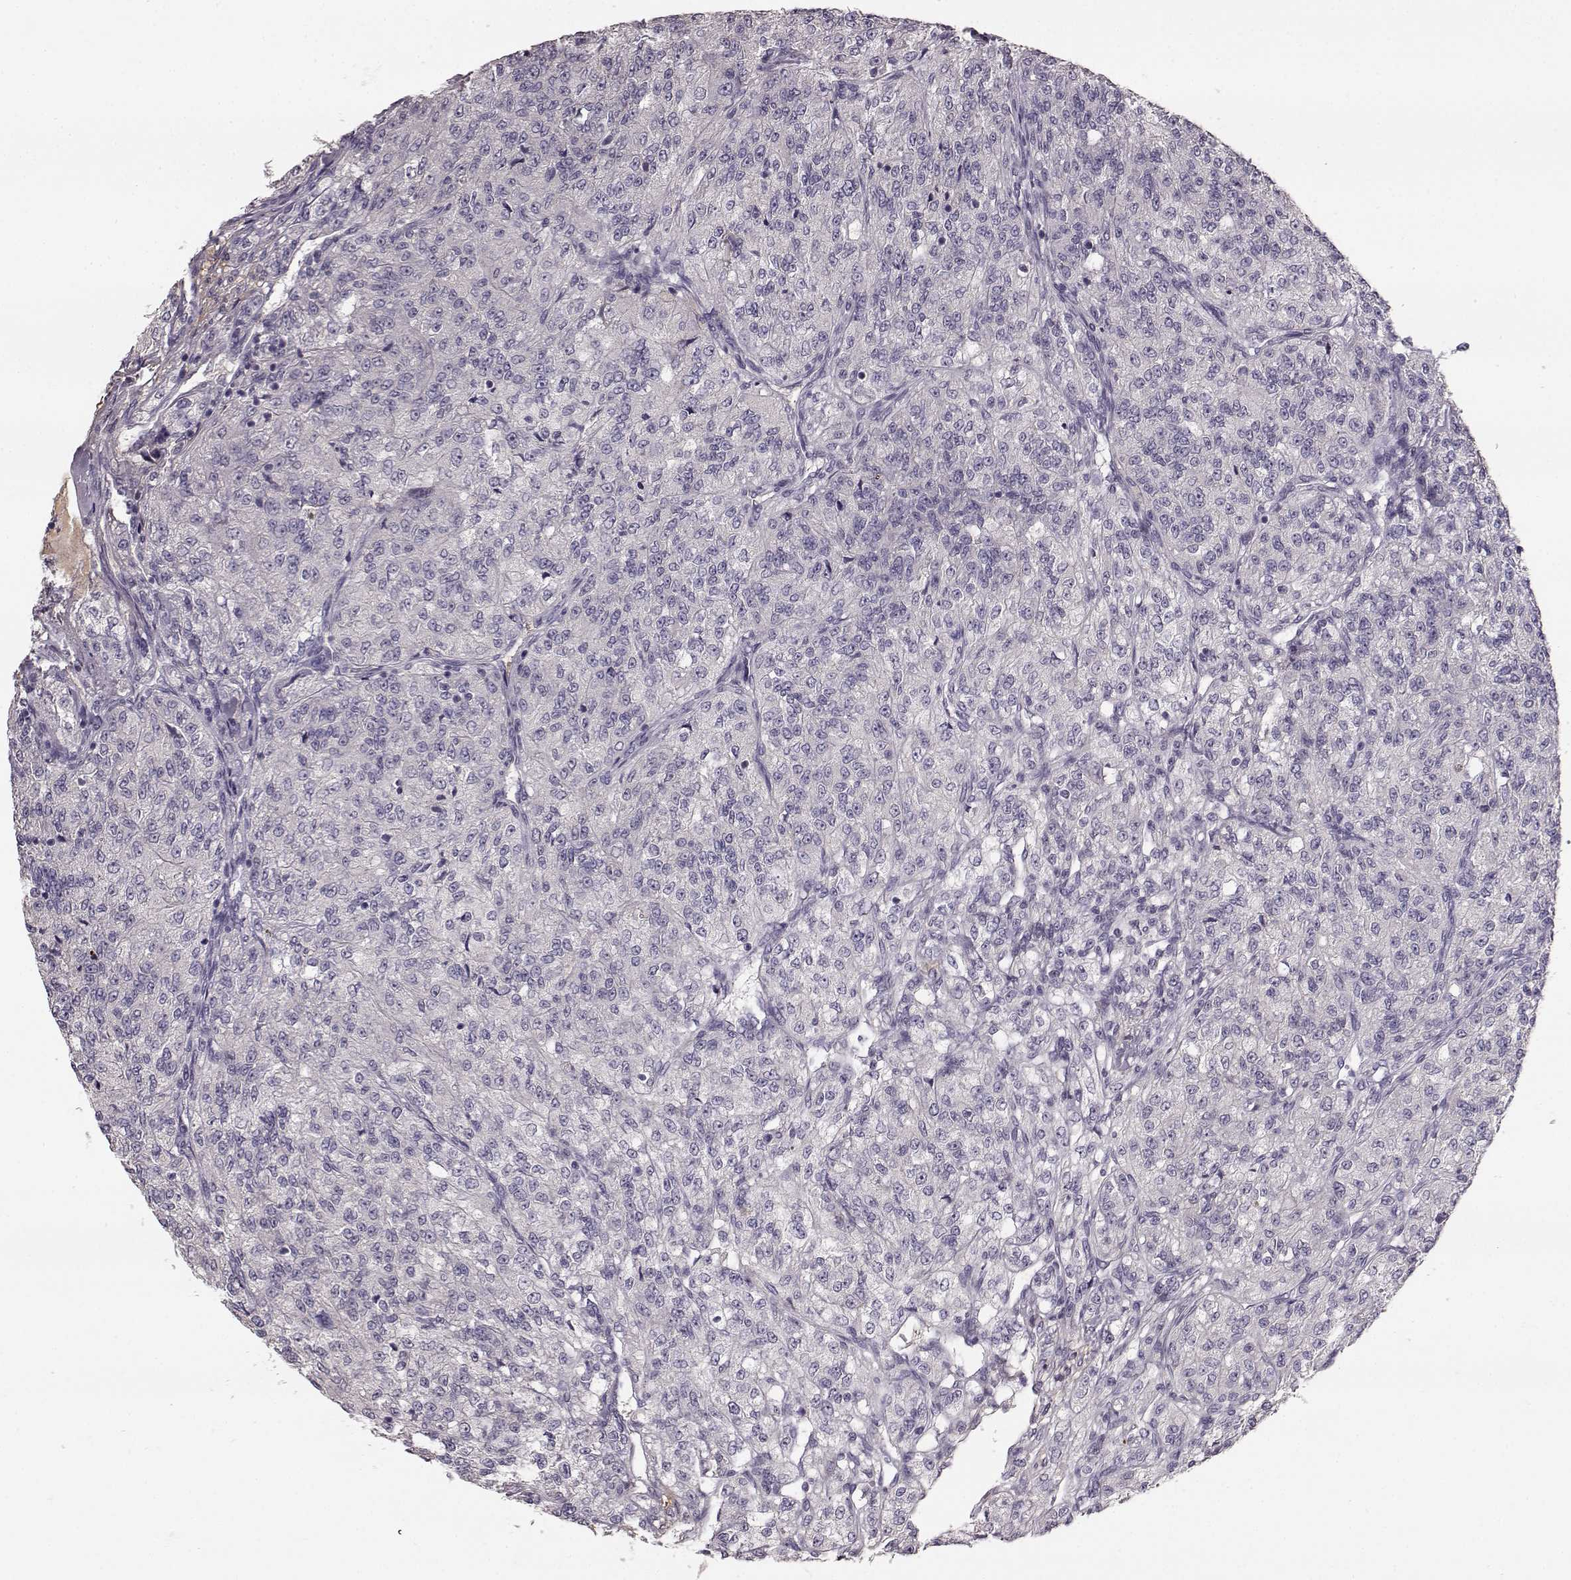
{"staining": {"intensity": "negative", "quantity": "none", "location": "none"}, "tissue": "renal cancer", "cell_type": "Tumor cells", "image_type": "cancer", "snomed": [{"axis": "morphology", "description": "Adenocarcinoma, NOS"}, {"axis": "topography", "description": "Kidney"}], "caption": "This is an IHC micrograph of human renal cancer. There is no expression in tumor cells.", "gene": "YJEFN3", "patient": {"sex": "female", "age": 63}}